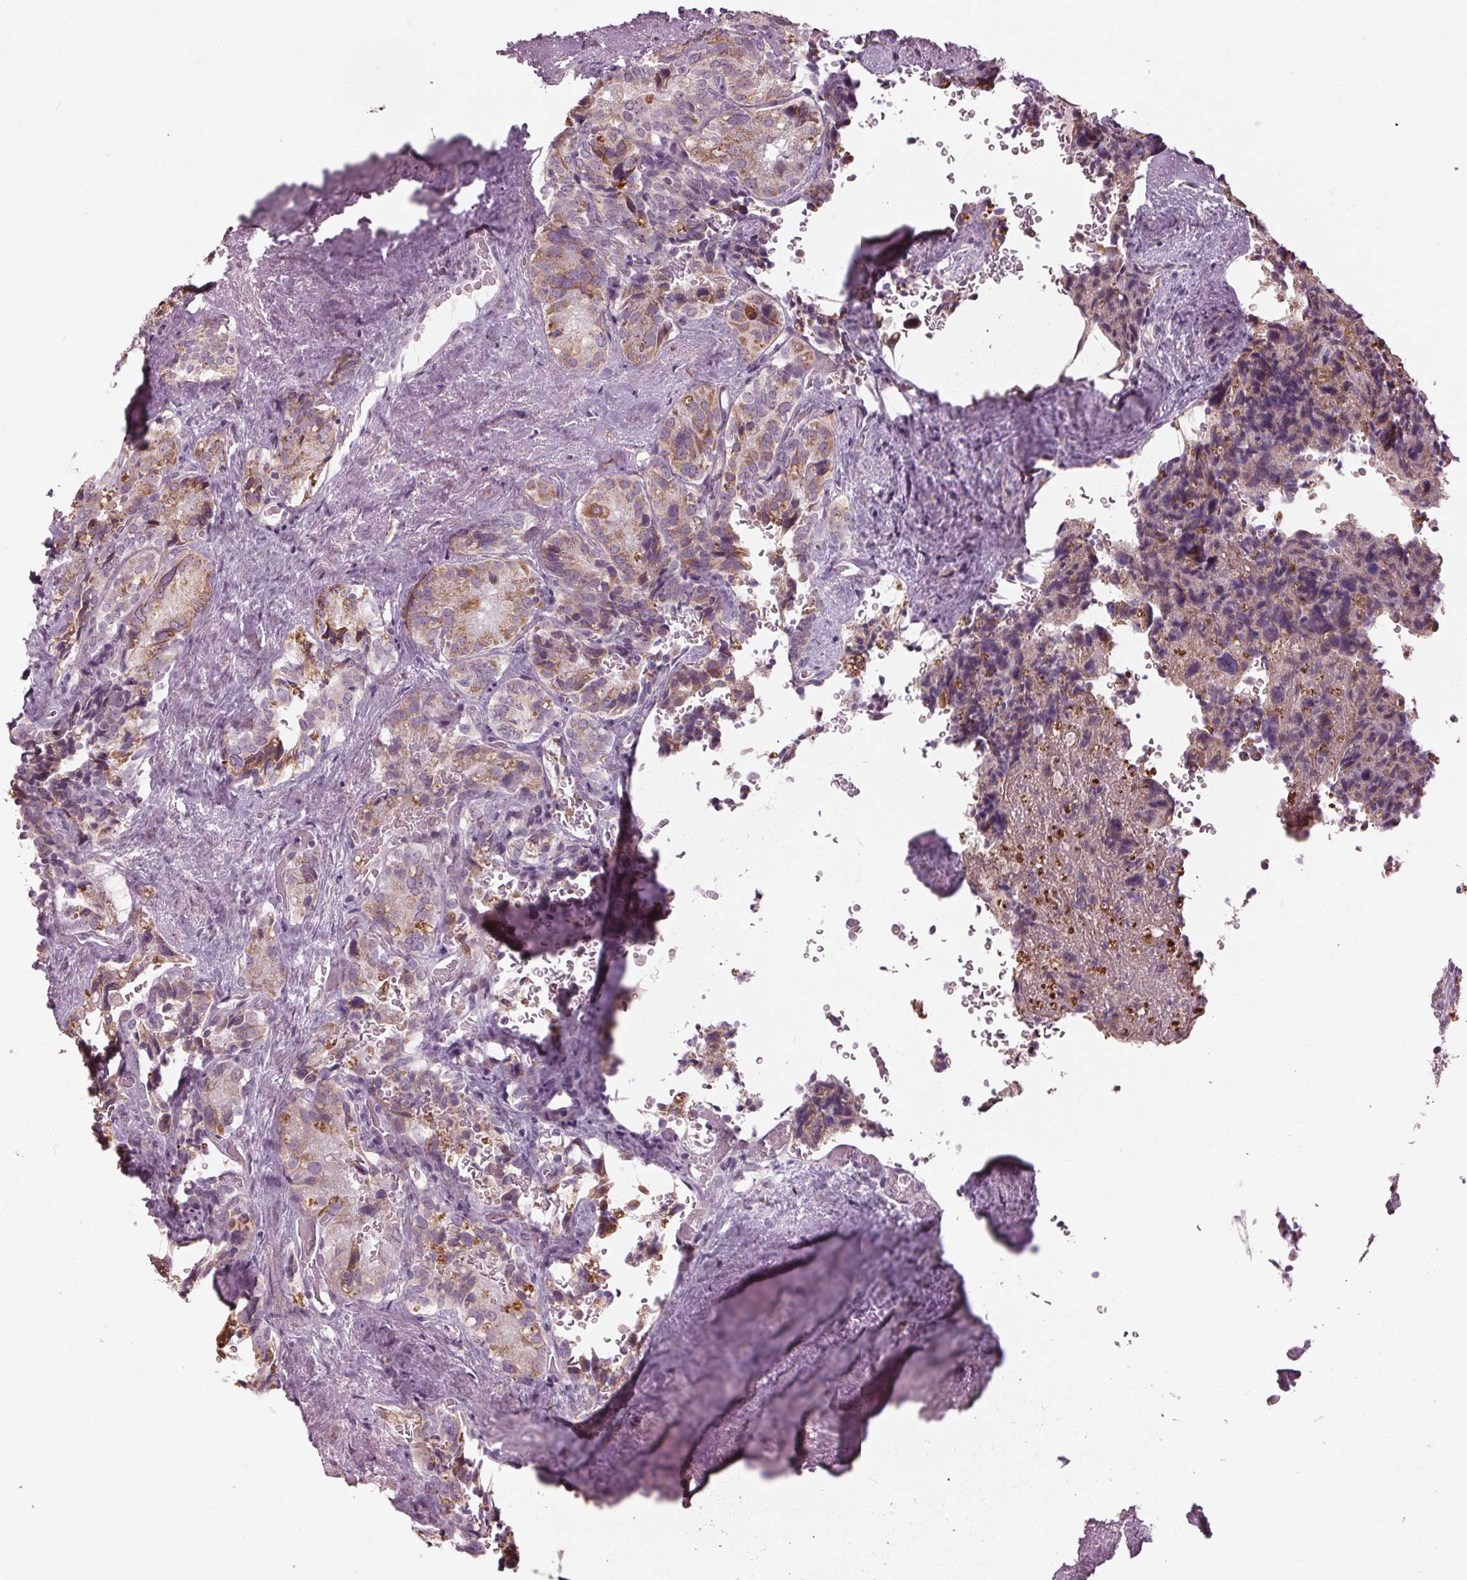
{"staining": {"intensity": "moderate", "quantity": "25%-75%", "location": "cytoplasmic/membranous"}, "tissue": "seminal vesicle", "cell_type": "Glandular cells", "image_type": "normal", "snomed": [{"axis": "morphology", "description": "Normal tissue, NOS"}, {"axis": "topography", "description": "Seminal veicle"}], "caption": "Human seminal vesicle stained with a brown dye shows moderate cytoplasmic/membranous positive expression in approximately 25%-75% of glandular cells.", "gene": "ZNF605", "patient": {"sex": "male", "age": 69}}